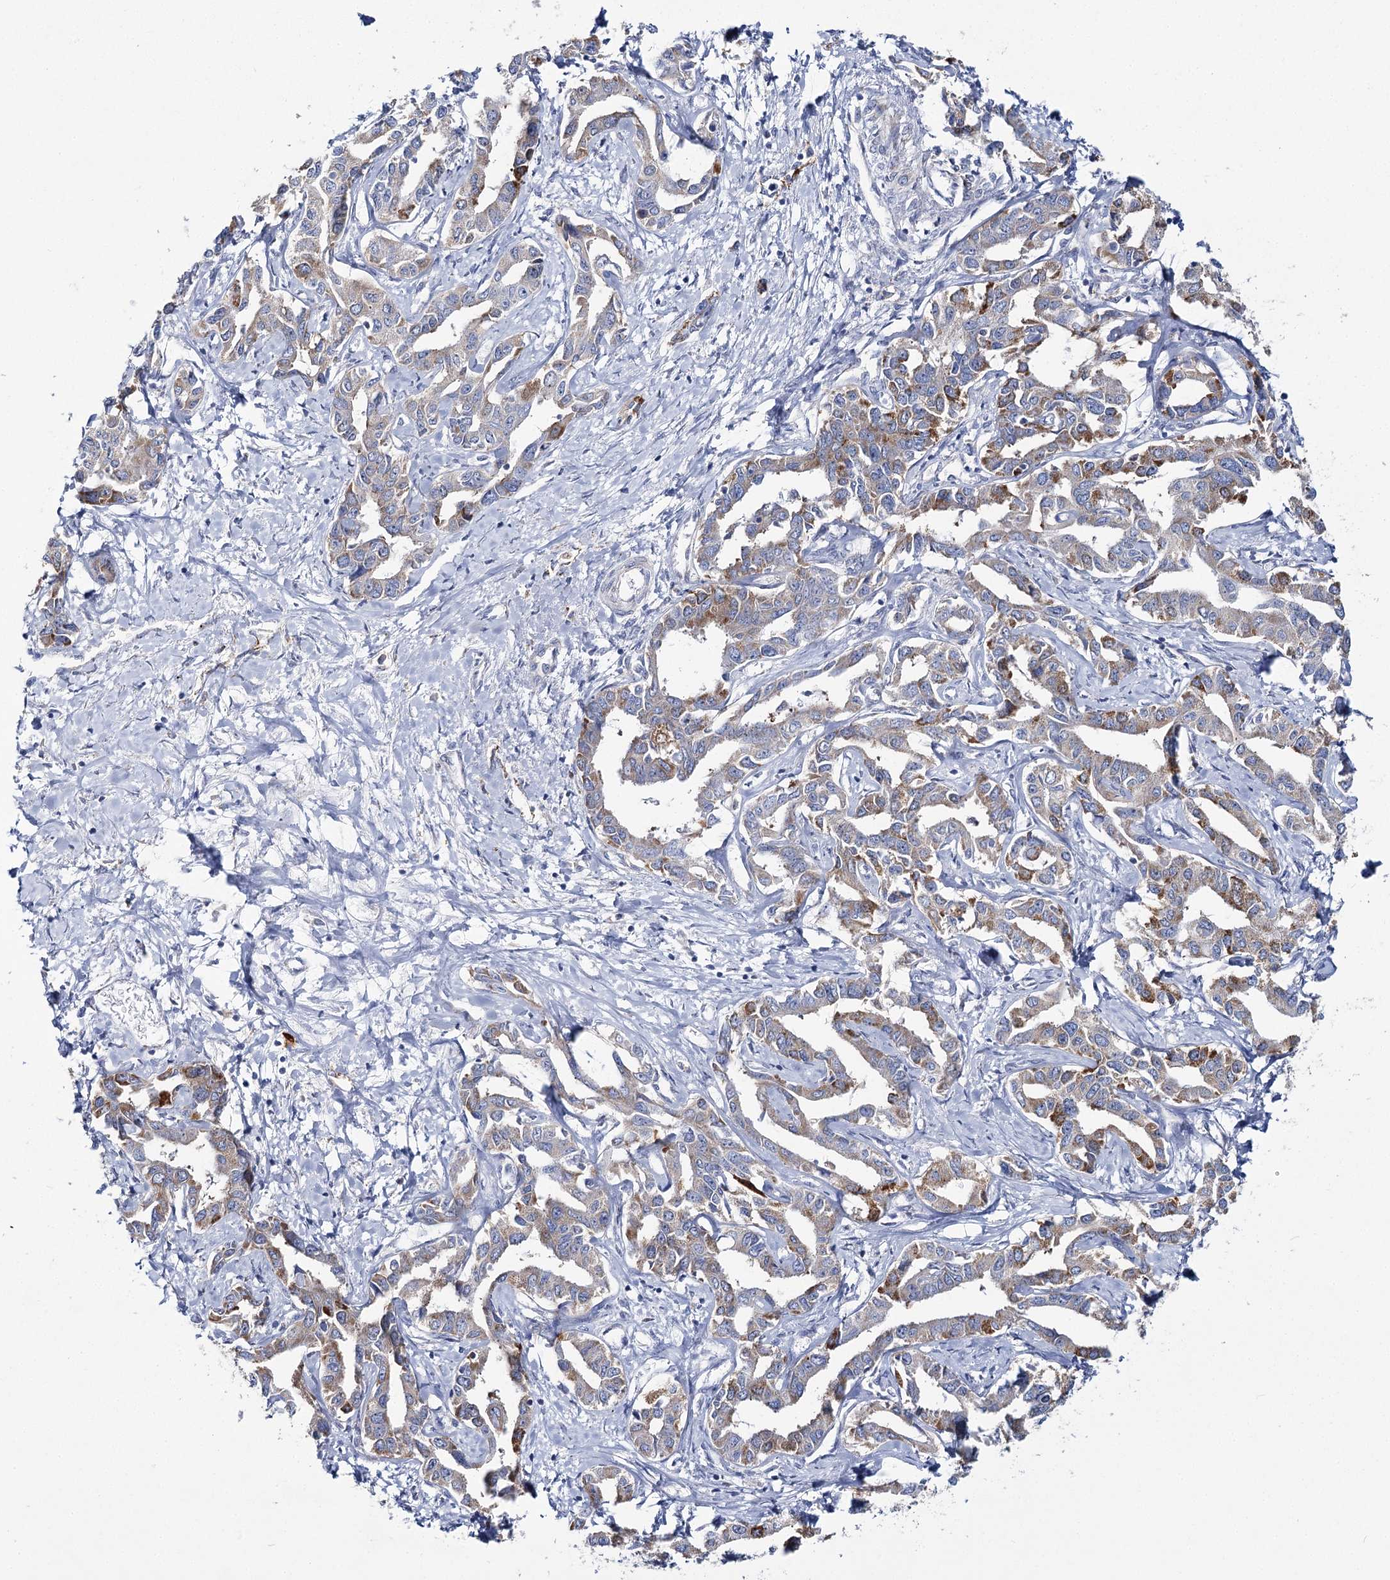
{"staining": {"intensity": "moderate", "quantity": "25%-75%", "location": "cytoplasmic/membranous"}, "tissue": "liver cancer", "cell_type": "Tumor cells", "image_type": "cancer", "snomed": [{"axis": "morphology", "description": "Cholangiocarcinoma"}, {"axis": "topography", "description": "Liver"}], "caption": "About 25%-75% of tumor cells in liver cancer (cholangiocarcinoma) reveal moderate cytoplasmic/membranous protein positivity as visualized by brown immunohistochemical staining.", "gene": "THUMPD3", "patient": {"sex": "male", "age": 59}}